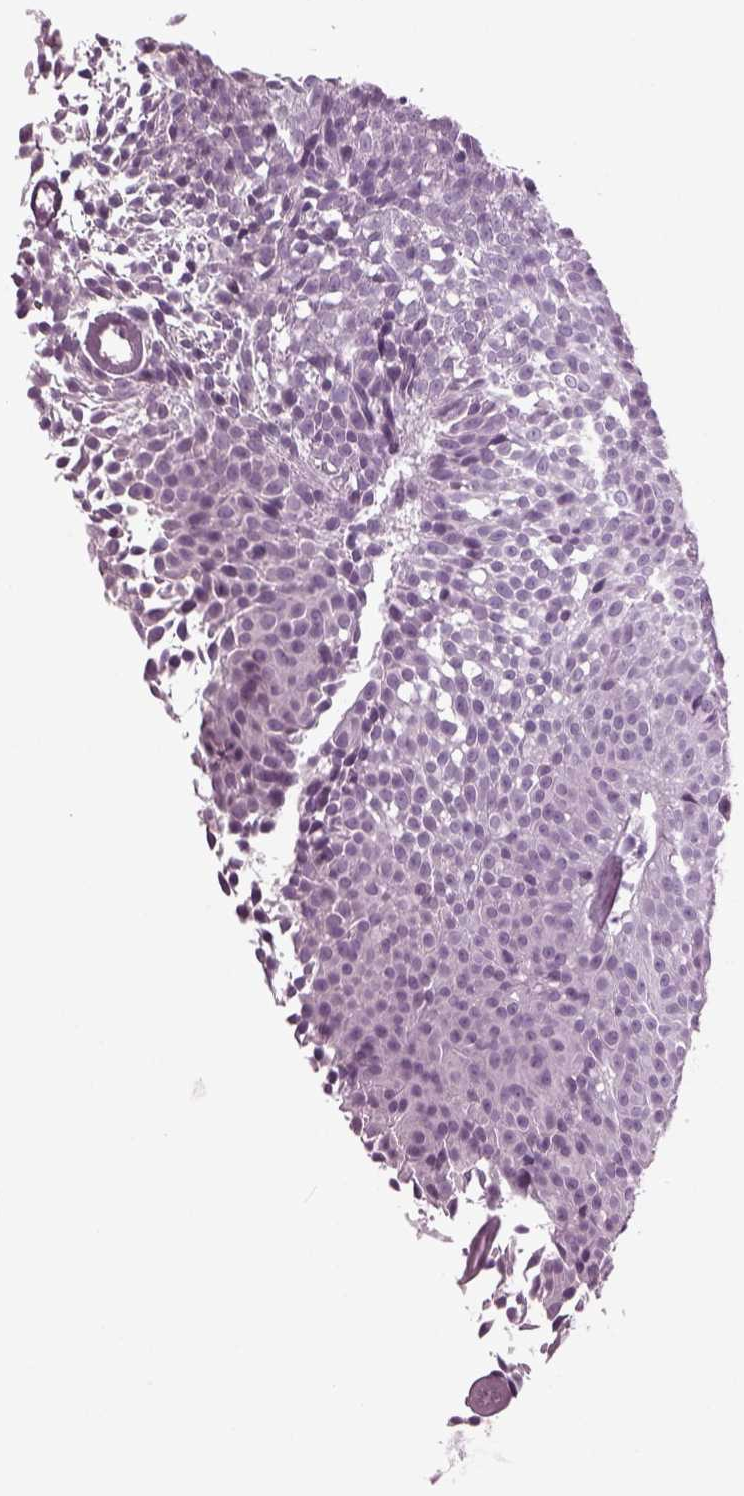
{"staining": {"intensity": "negative", "quantity": "none", "location": "none"}, "tissue": "urothelial cancer", "cell_type": "Tumor cells", "image_type": "cancer", "snomed": [{"axis": "morphology", "description": "Urothelial carcinoma, Low grade"}, {"axis": "topography", "description": "Urinary bladder"}], "caption": "High power microscopy image of an immunohistochemistry (IHC) photomicrograph of urothelial cancer, revealing no significant positivity in tumor cells.", "gene": "TPPP2", "patient": {"sex": "male", "age": 77}}